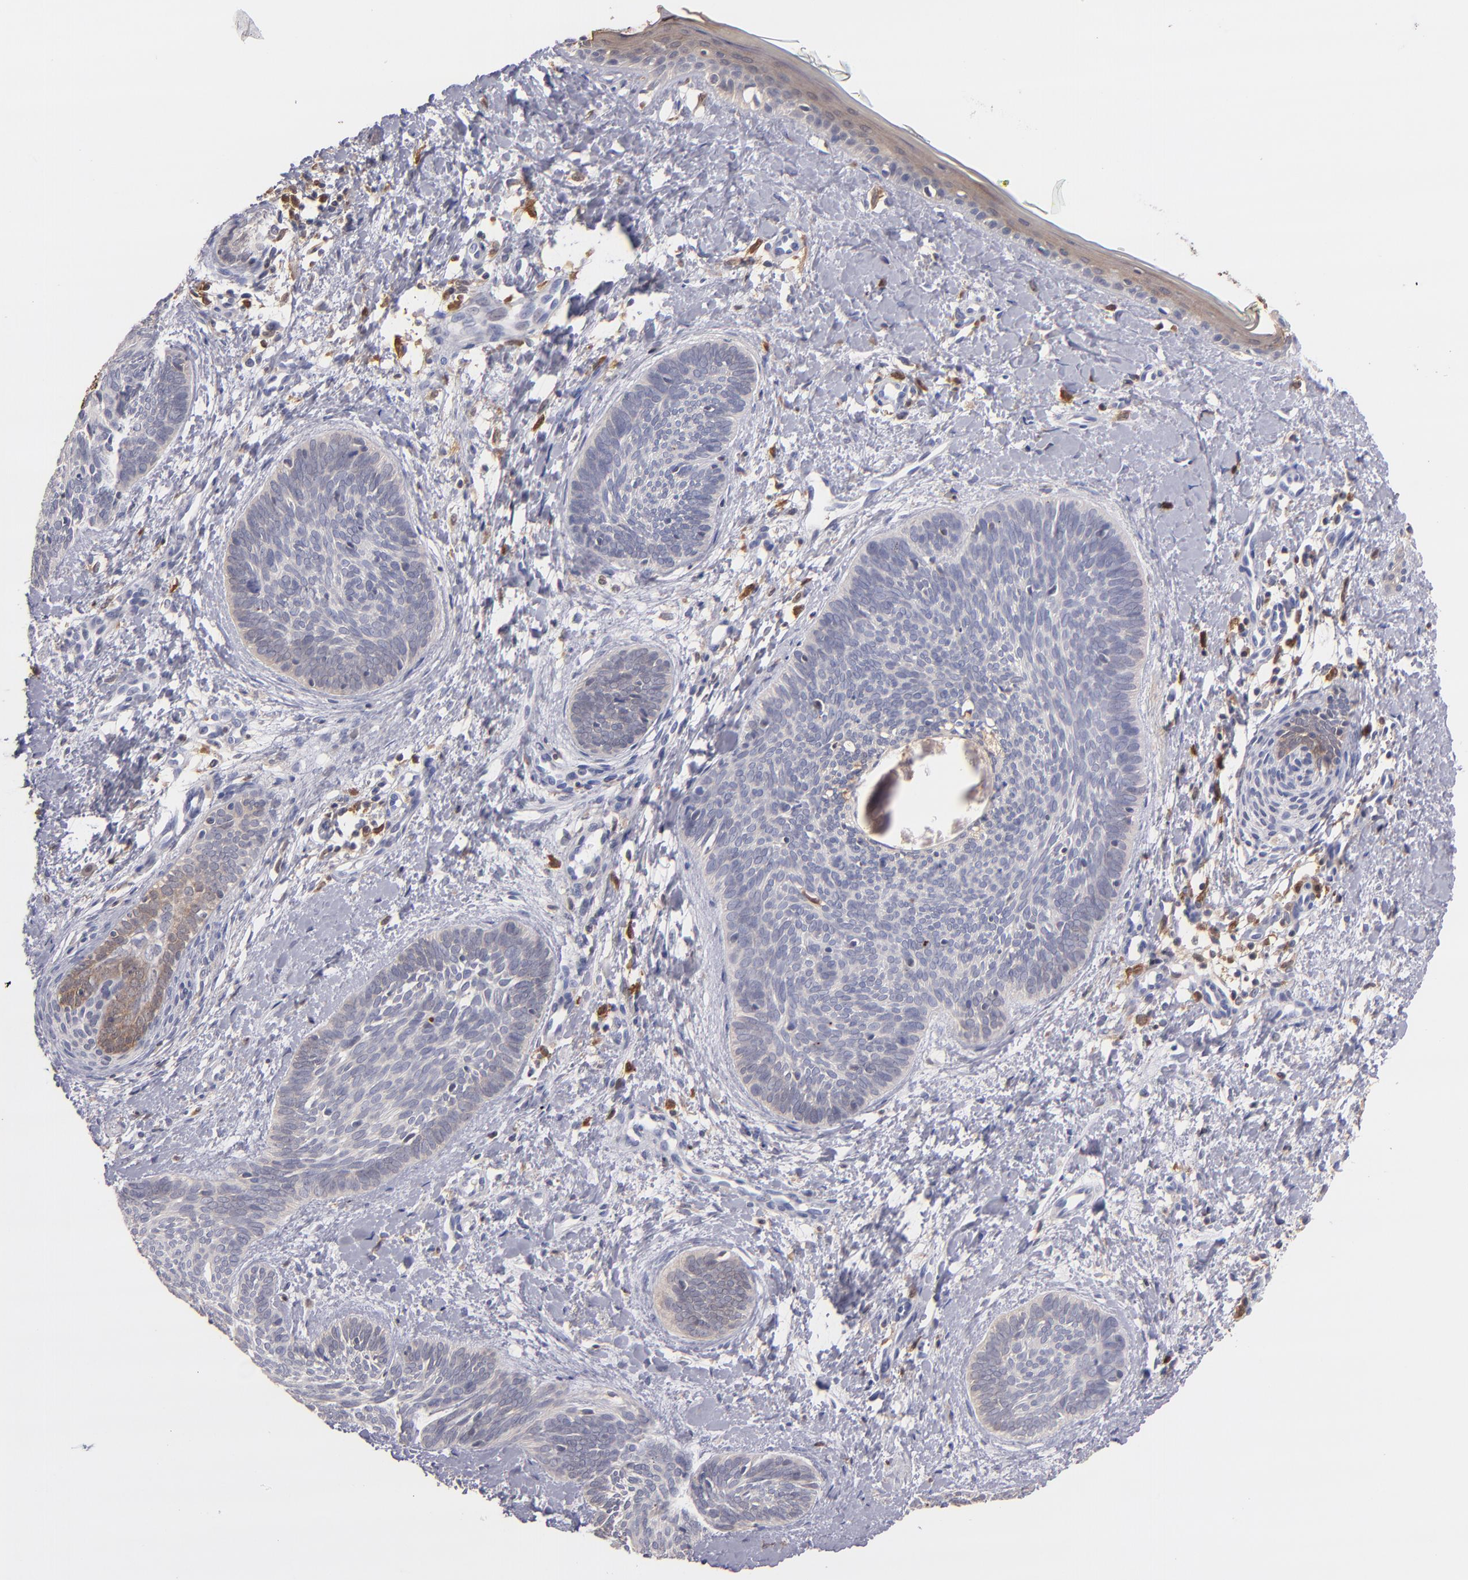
{"staining": {"intensity": "weak", "quantity": "<25%", "location": "cytoplasmic/membranous"}, "tissue": "skin cancer", "cell_type": "Tumor cells", "image_type": "cancer", "snomed": [{"axis": "morphology", "description": "Basal cell carcinoma"}, {"axis": "topography", "description": "Skin"}], "caption": "High magnification brightfield microscopy of skin cancer (basal cell carcinoma) stained with DAB (3,3'-diaminobenzidine) (brown) and counterstained with hematoxylin (blue): tumor cells show no significant positivity.", "gene": "PRKCD", "patient": {"sex": "female", "age": 81}}